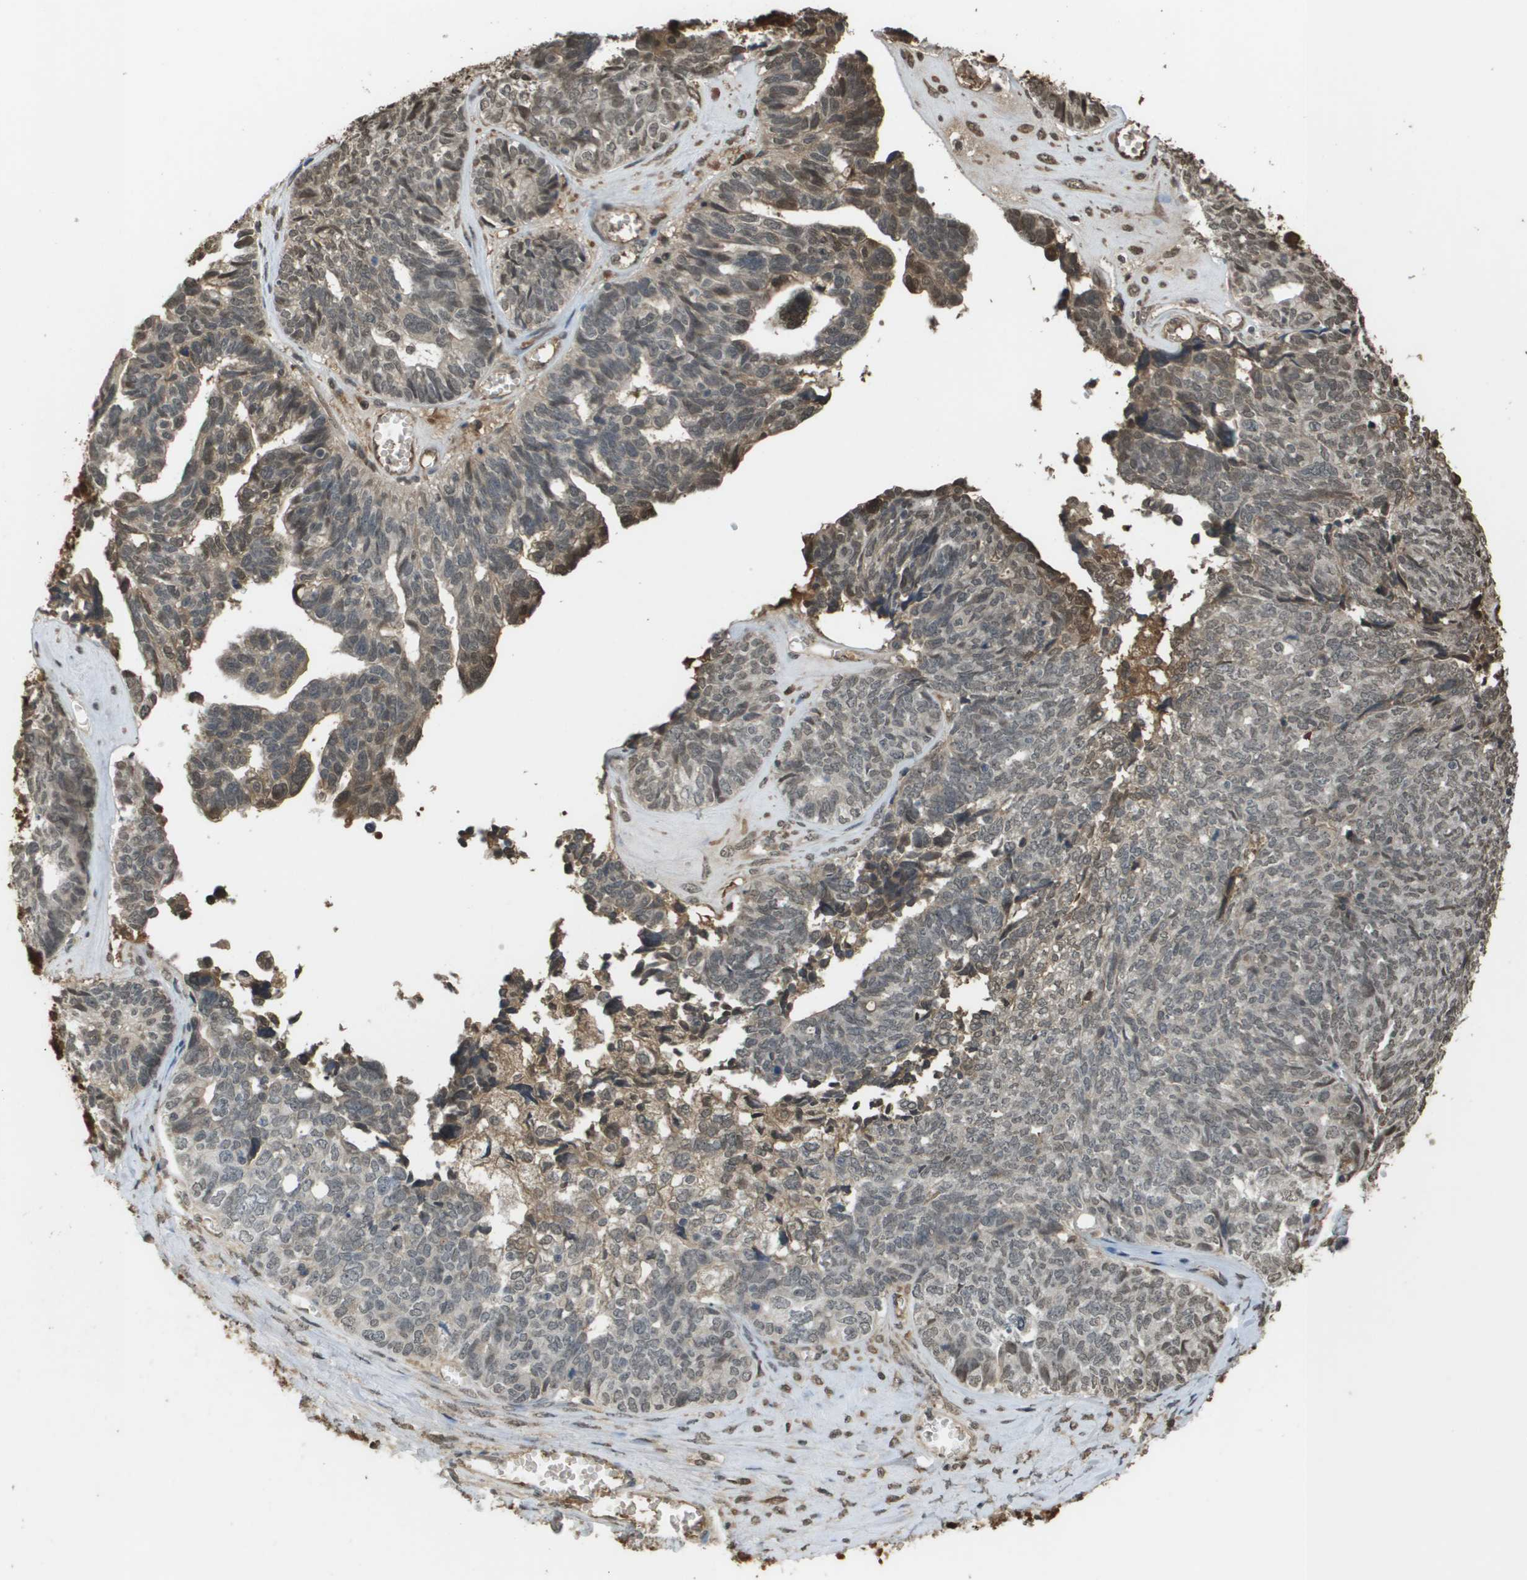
{"staining": {"intensity": "weak", "quantity": "25%-75%", "location": "cytoplasmic/membranous,nuclear"}, "tissue": "ovarian cancer", "cell_type": "Tumor cells", "image_type": "cancer", "snomed": [{"axis": "morphology", "description": "Cystadenocarcinoma, serous, NOS"}, {"axis": "topography", "description": "Ovary"}], "caption": "Immunohistochemical staining of ovarian serous cystadenocarcinoma reveals low levels of weak cytoplasmic/membranous and nuclear staining in approximately 25%-75% of tumor cells.", "gene": "NDRG2", "patient": {"sex": "female", "age": 79}}